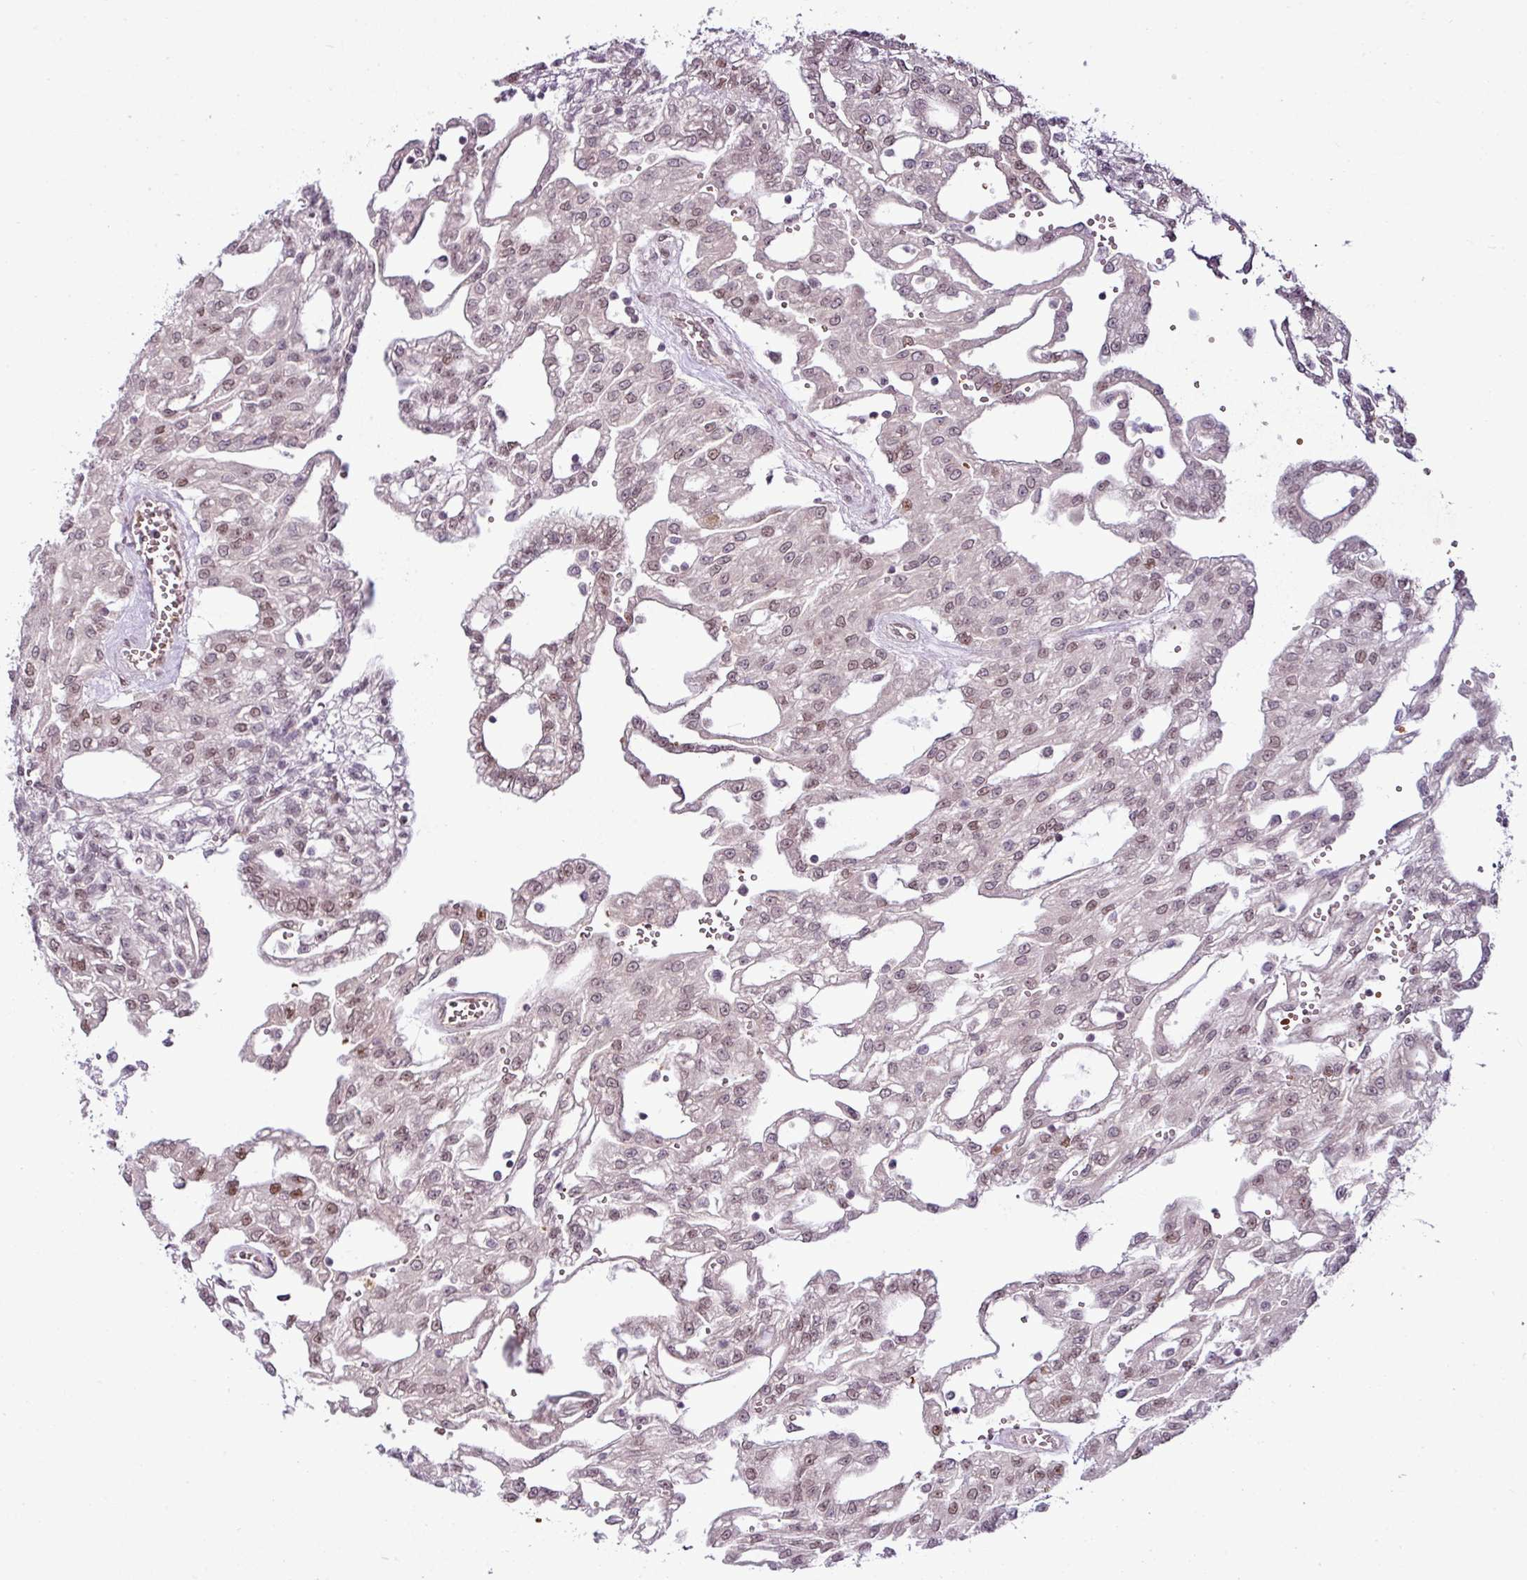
{"staining": {"intensity": "weak", "quantity": ">75%", "location": "nuclear"}, "tissue": "renal cancer", "cell_type": "Tumor cells", "image_type": "cancer", "snomed": [{"axis": "morphology", "description": "Adenocarcinoma, NOS"}, {"axis": "topography", "description": "Kidney"}], "caption": "Weak nuclear positivity for a protein is appreciated in about >75% of tumor cells of renal adenocarcinoma using immunohistochemistry (IHC).", "gene": "PRDM5", "patient": {"sex": "male", "age": 63}}